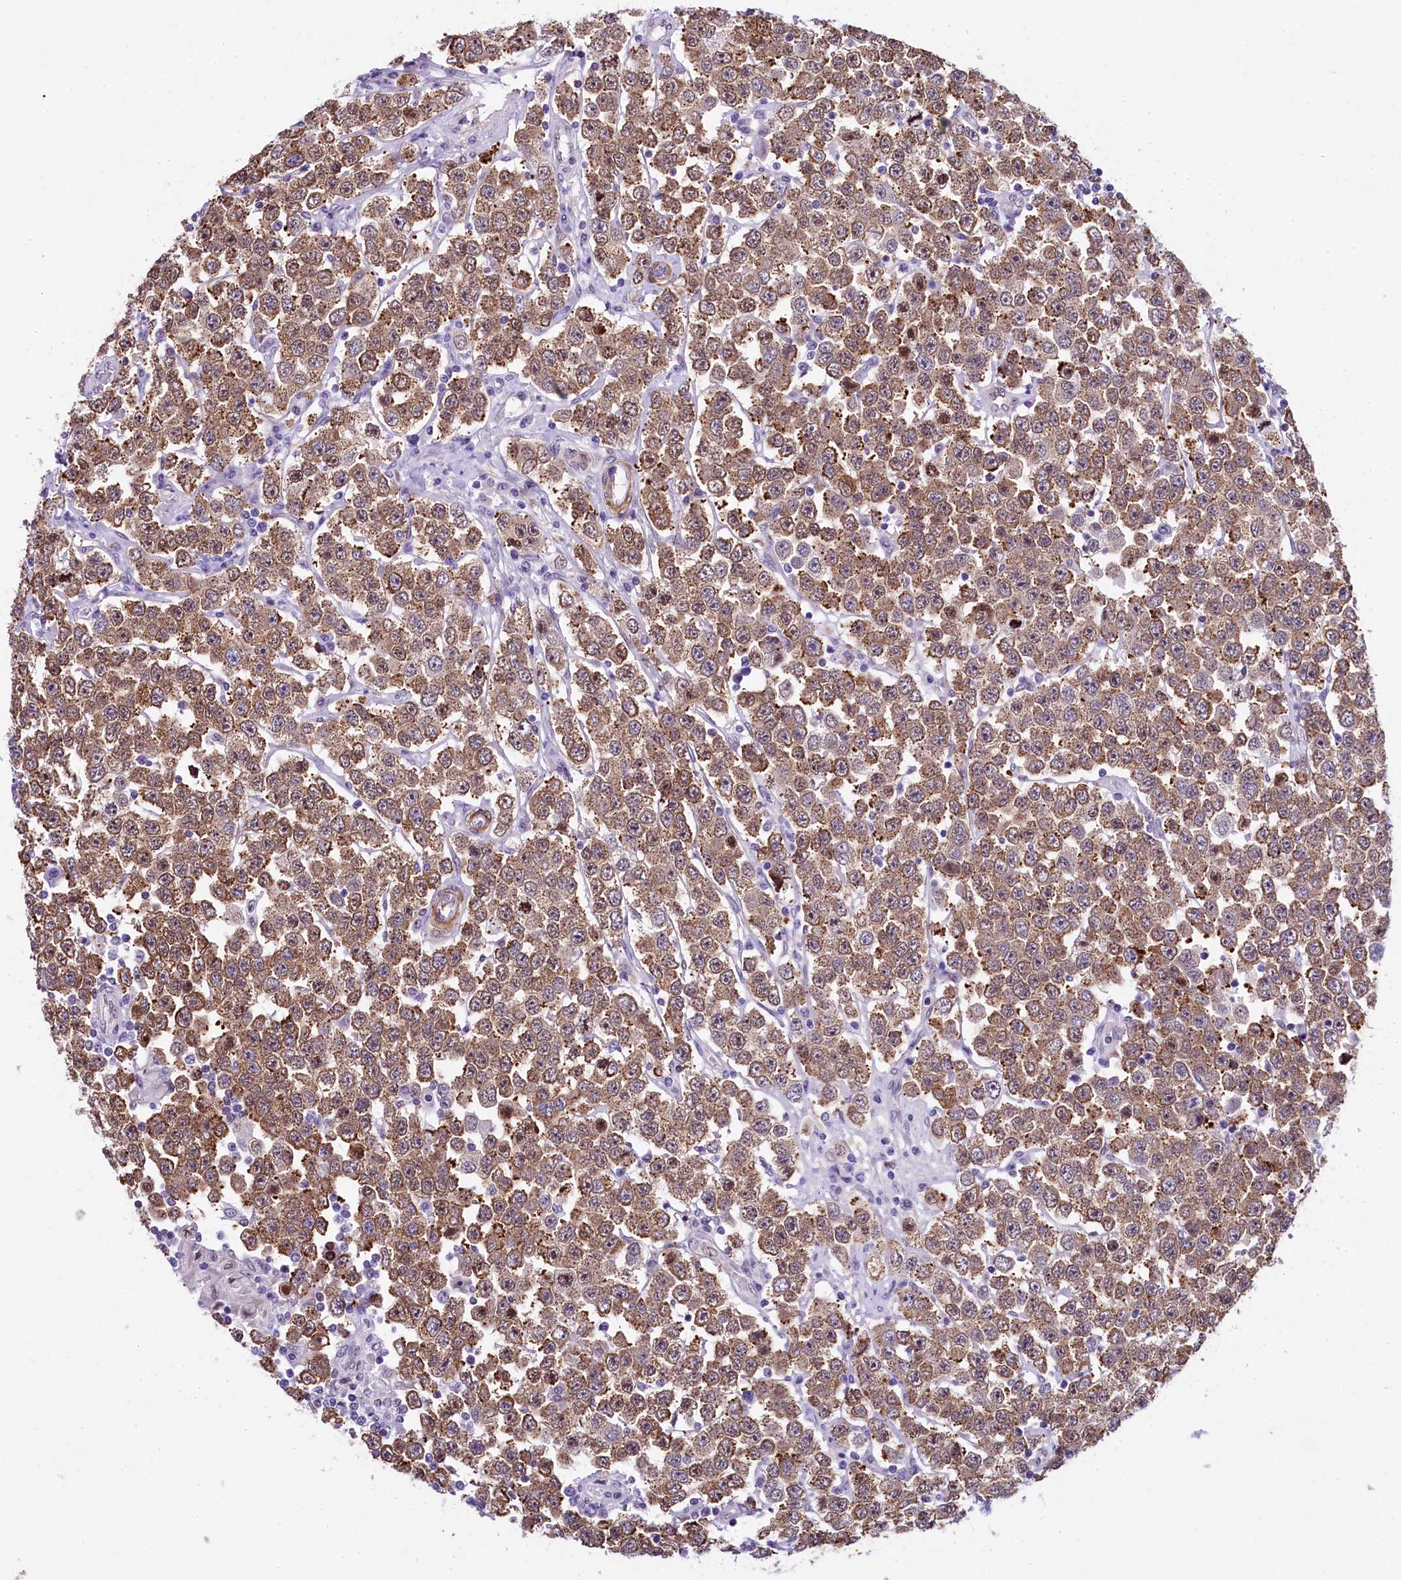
{"staining": {"intensity": "moderate", "quantity": ">75%", "location": "cytoplasmic/membranous"}, "tissue": "testis cancer", "cell_type": "Tumor cells", "image_type": "cancer", "snomed": [{"axis": "morphology", "description": "Seminoma, NOS"}, {"axis": "topography", "description": "Testis"}], "caption": "Immunohistochemical staining of human testis cancer shows medium levels of moderate cytoplasmic/membranous protein staining in approximately >75% of tumor cells.", "gene": "SAMD10", "patient": {"sex": "male", "age": 28}}